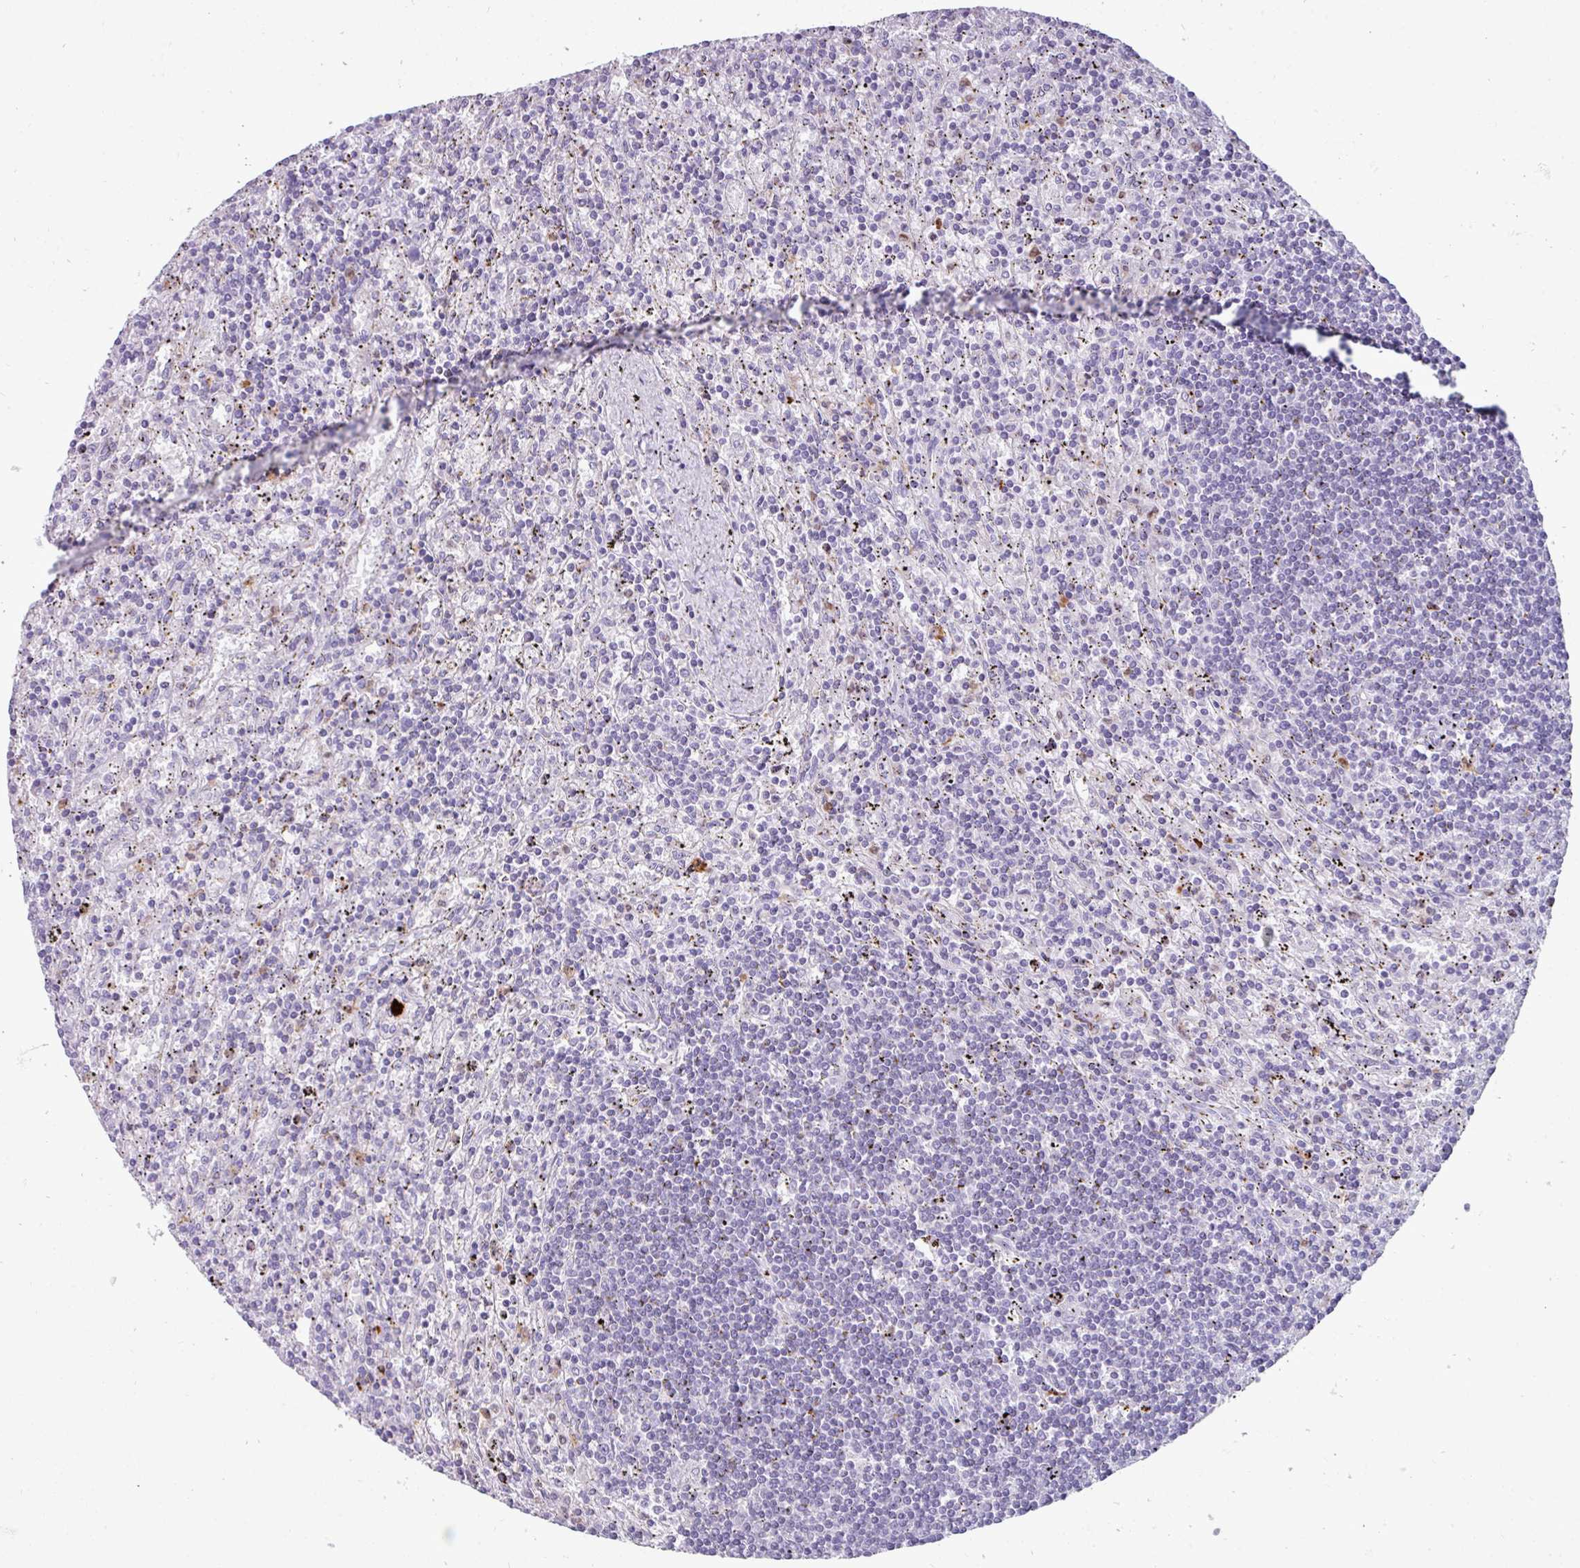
{"staining": {"intensity": "negative", "quantity": "none", "location": "none"}, "tissue": "lymphoma", "cell_type": "Tumor cells", "image_type": "cancer", "snomed": [{"axis": "morphology", "description": "Malignant lymphoma, non-Hodgkin's type, Low grade"}, {"axis": "topography", "description": "Spleen"}], "caption": "IHC histopathology image of malignant lymphoma, non-Hodgkin's type (low-grade) stained for a protein (brown), which reveals no expression in tumor cells.", "gene": "TRIM39", "patient": {"sex": "male", "age": 76}}